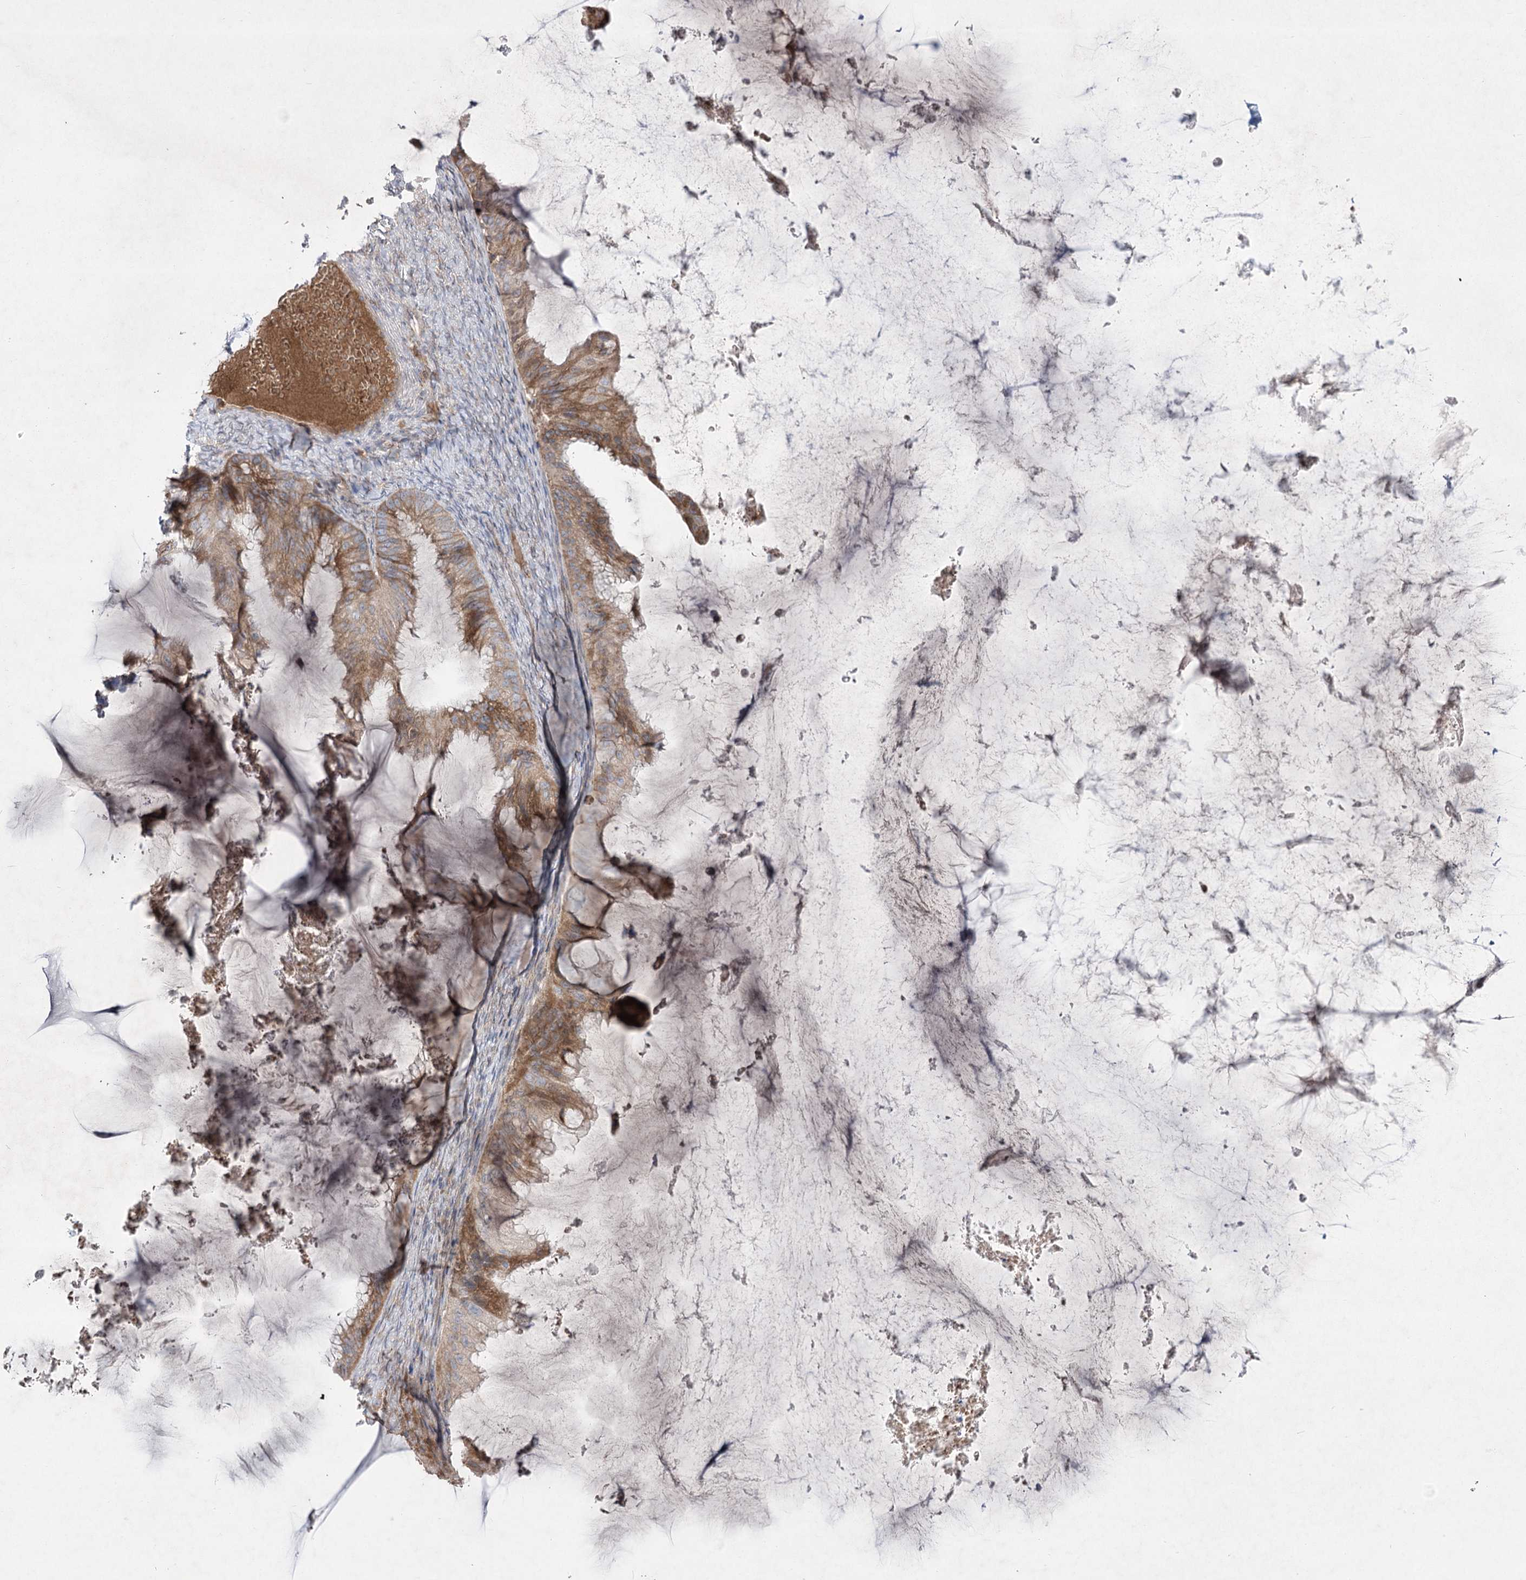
{"staining": {"intensity": "moderate", "quantity": ">75%", "location": "cytoplasmic/membranous"}, "tissue": "ovarian cancer", "cell_type": "Tumor cells", "image_type": "cancer", "snomed": [{"axis": "morphology", "description": "Cystadenocarcinoma, mucinous, NOS"}, {"axis": "topography", "description": "Ovary"}], "caption": "Mucinous cystadenocarcinoma (ovarian) tissue displays moderate cytoplasmic/membranous staining in approximately >75% of tumor cells, visualized by immunohistochemistry. Nuclei are stained in blue.", "gene": "PLEKHA5", "patient": {"sex": "female", "age": 61}}